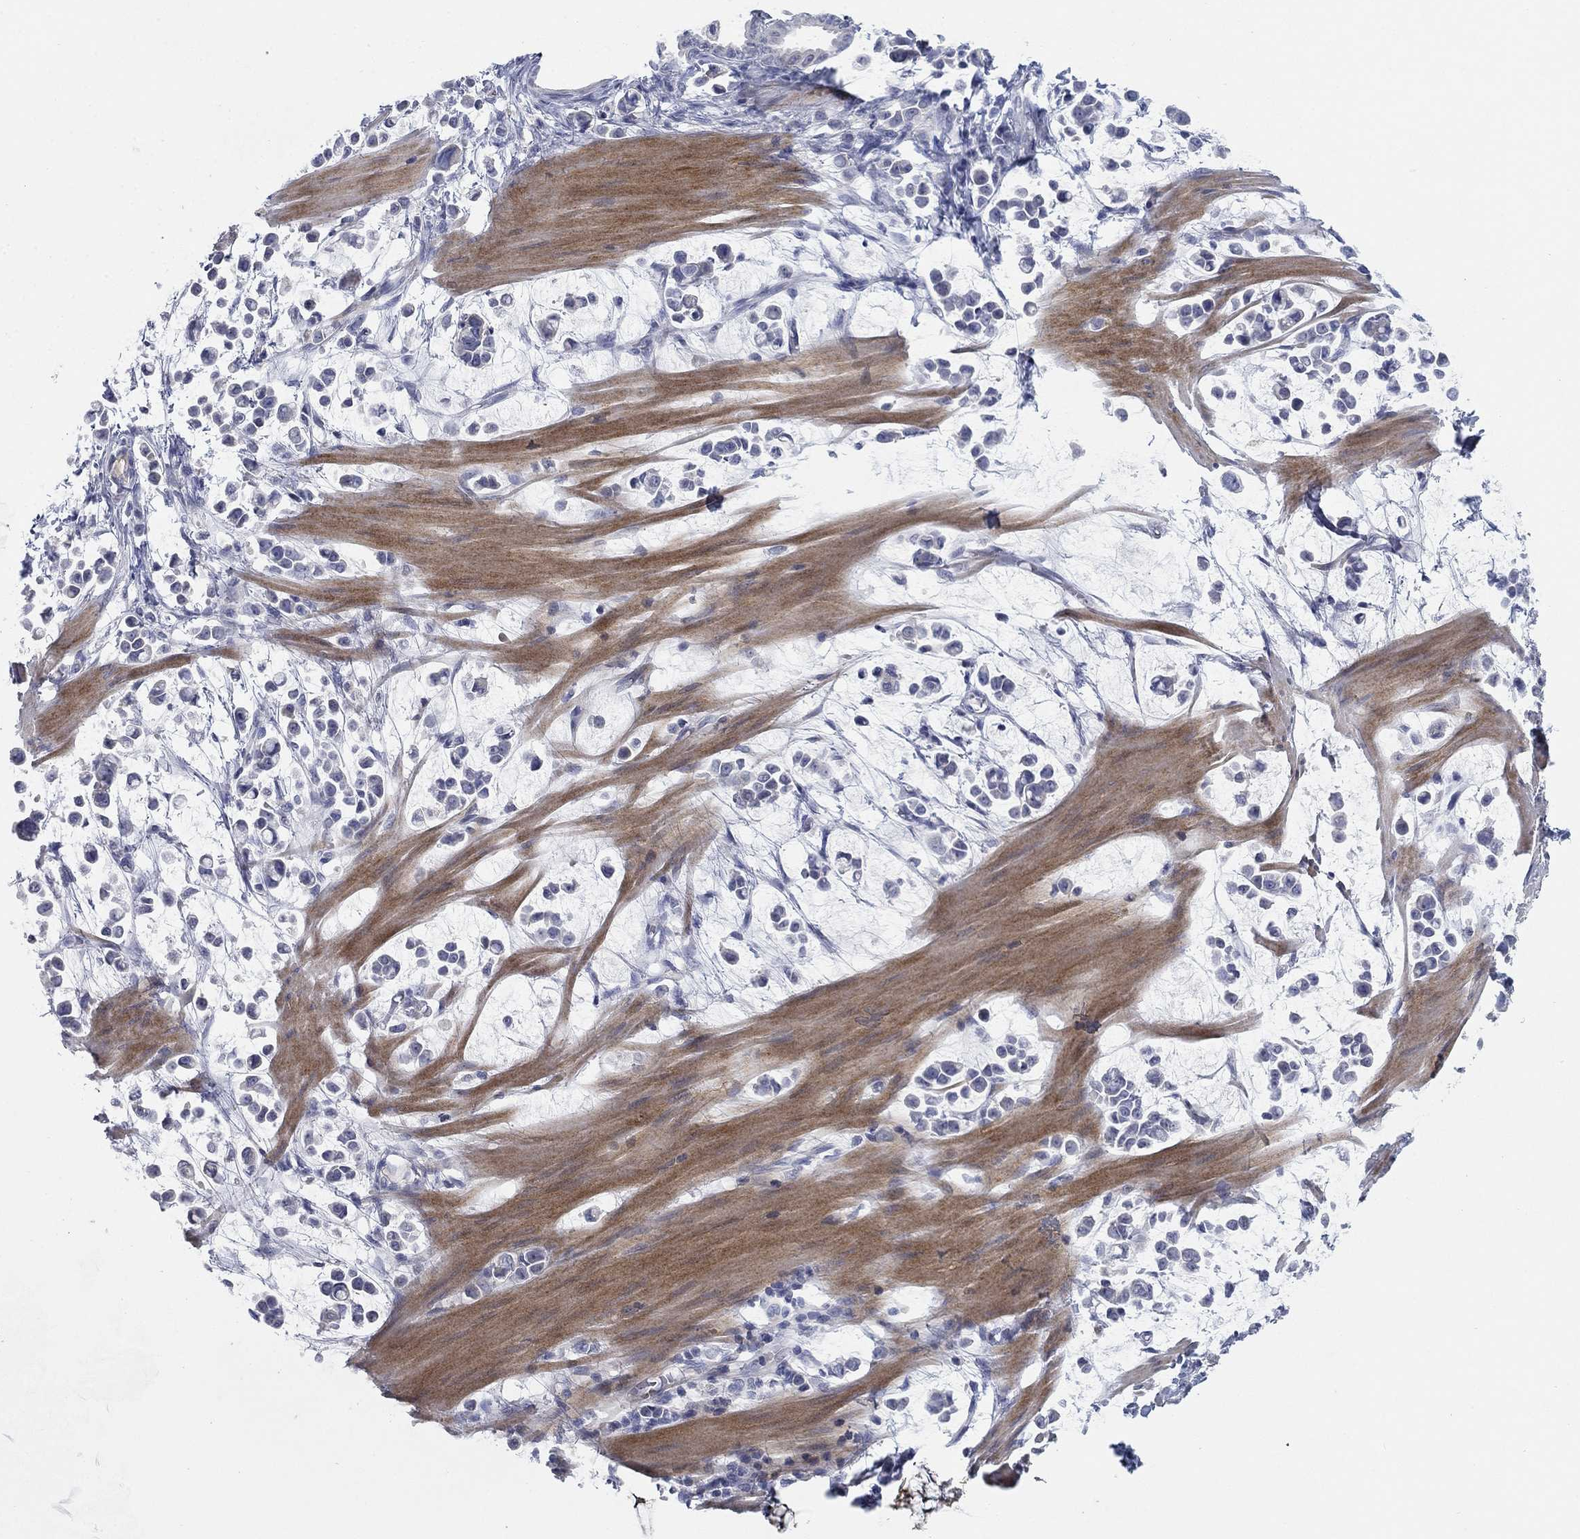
{"staining": {"intensity": "negative", "quantity": "none", "location": "none"}, "tissue": "stomach cancer", "cell_type": "Tumor cells", "image_type": "cancer", "snomed": [{"axis": "morphology", "description": "Adenocarcinoma, NOS"}, {"axis": "topography", "description": "Stomach"}], "caption": "Protein analysis of stomach adenocarcinoma demonstrates no significant staining in tumor cells. The staining is performed using DAB (3,3'-diaminobenzidine) brown chromogen with nuclei counter-stained in using hematoxylin.", "gene": "TMEM249", "patient": {"sex": "male", "age": 82}}